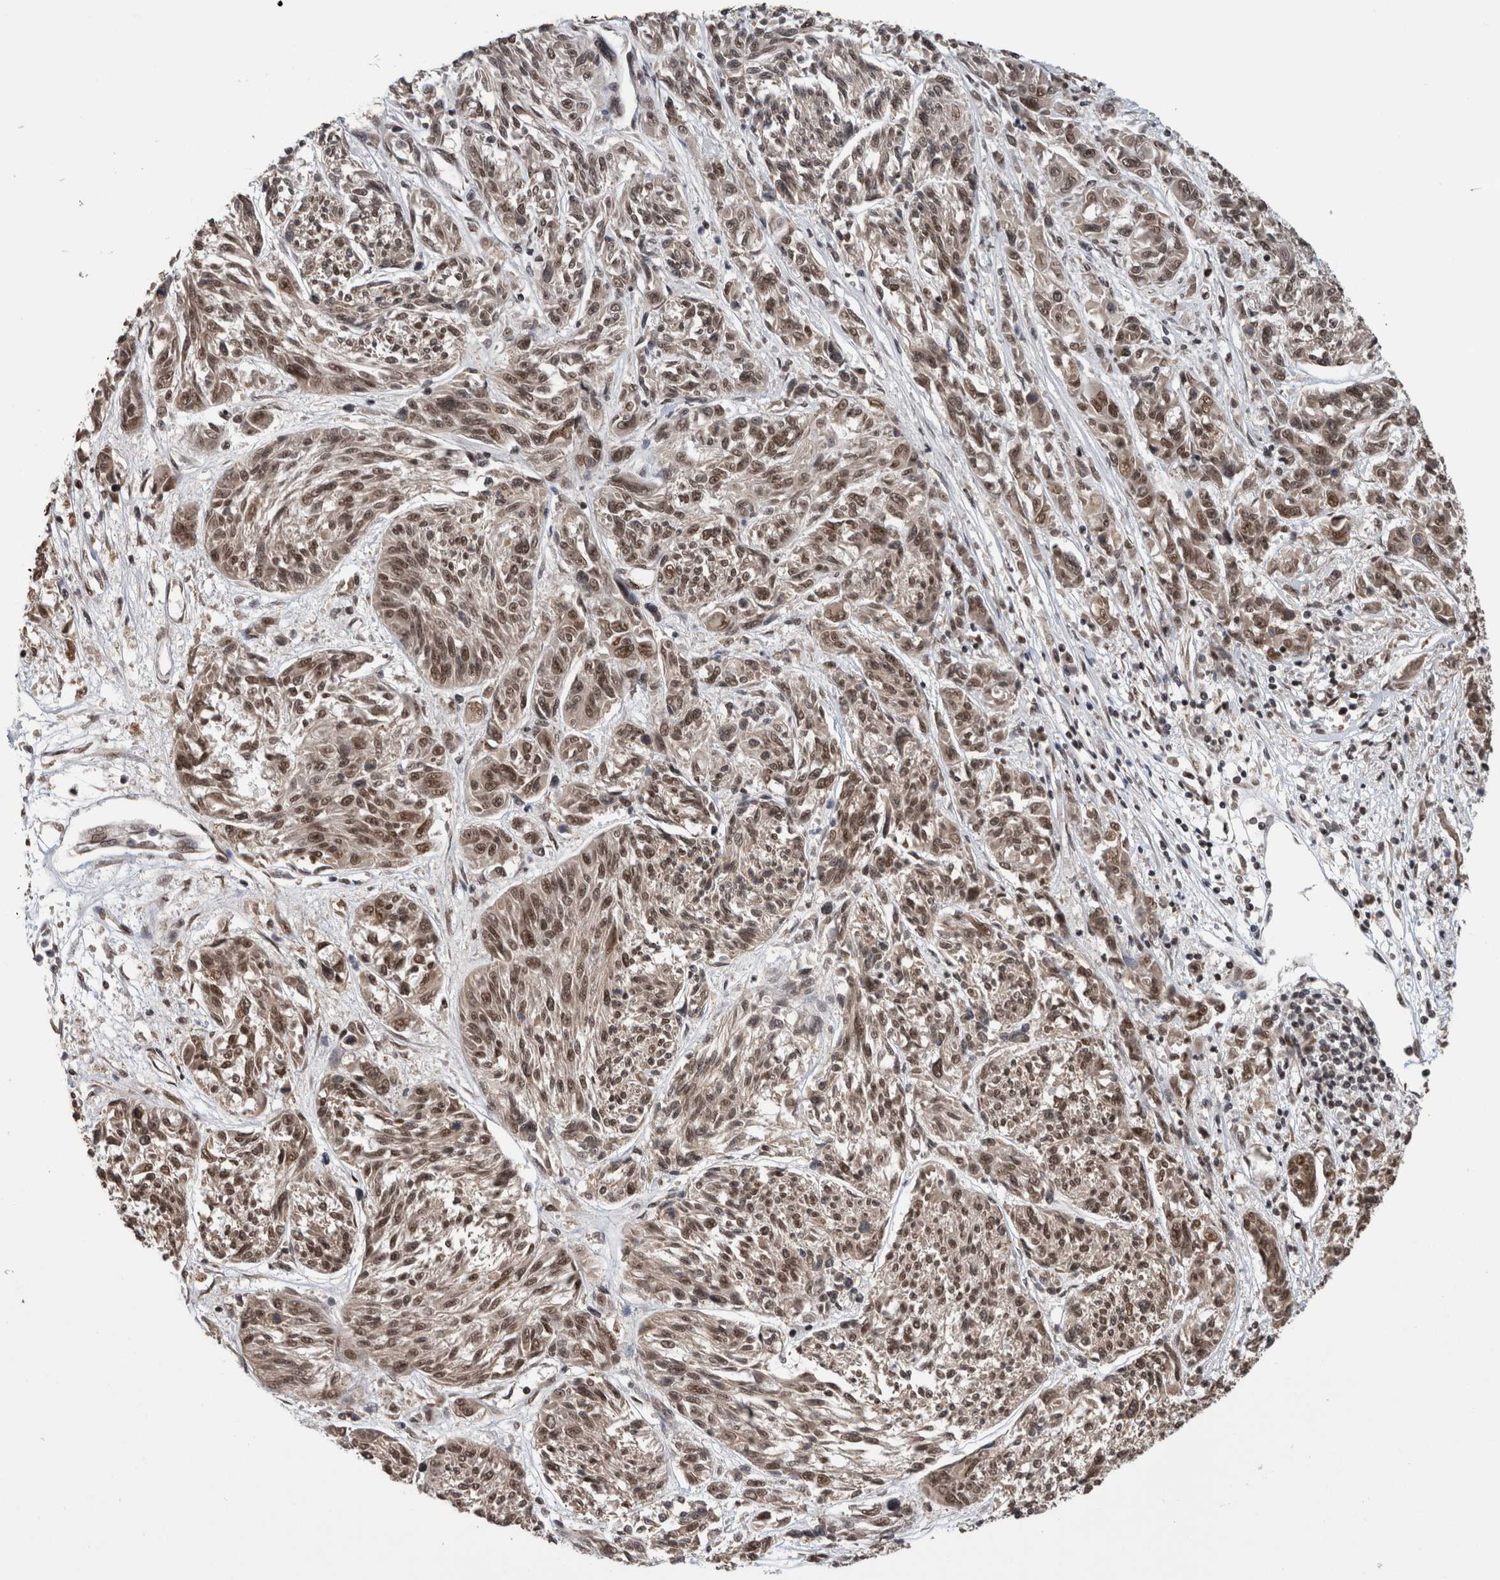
{"staining": {"intensity": "moderate", "quantity": ">75%", "location": "nuclear"}, "tissue": "melanoma", "cell_type": "Tumor cells", "image_type": "cancer", "snomed": [{"axis": "morphology", "description": "Malignant melanoma, NOS"}, {"axis": "topography", "description": "Skin"}], "caption": "Protein staining of malignant melanoma tissue reveals moderate nuclear staining in approximately >75% of tumor cells.", "gene": "CPSF2", "patient": {"sex": "male", "age": 53}}